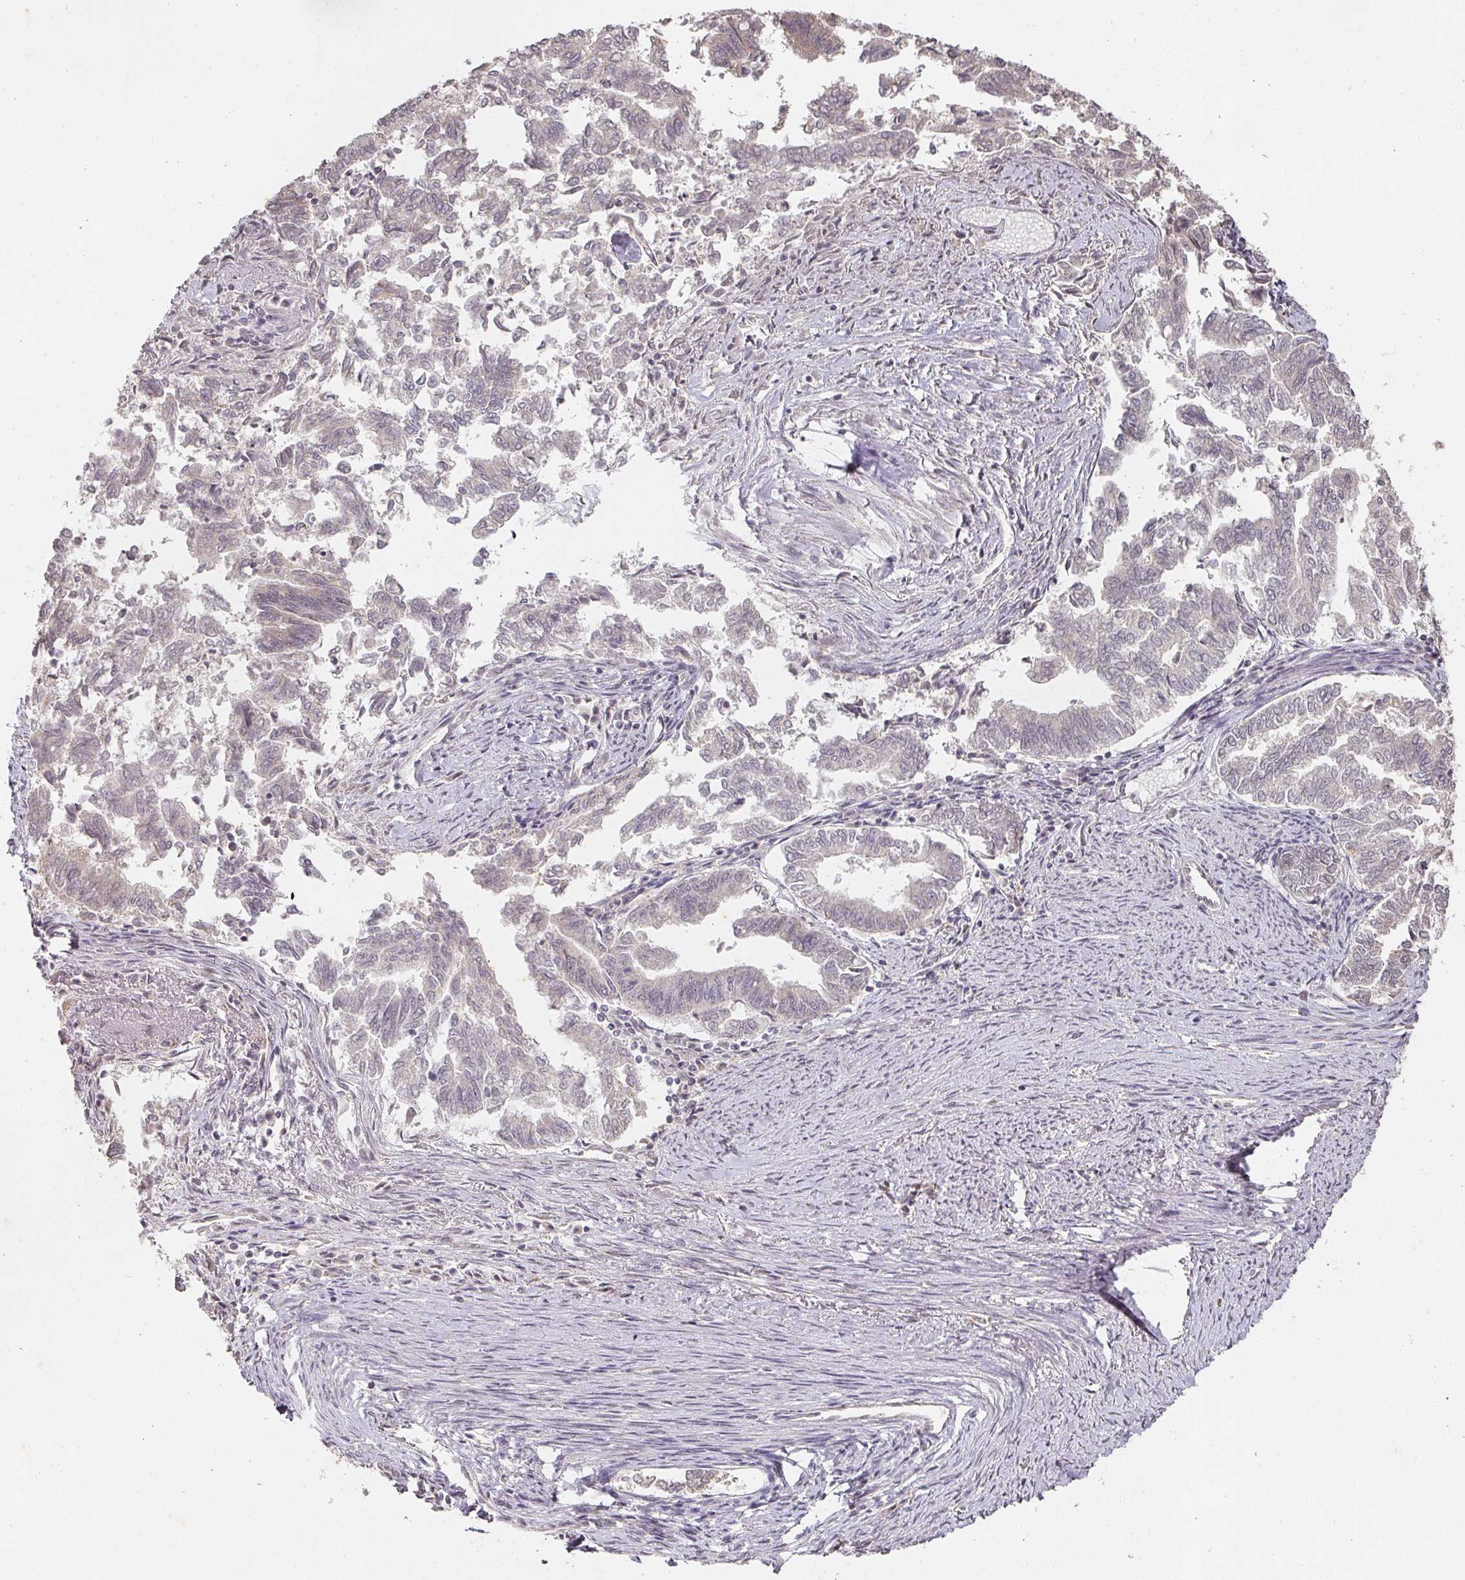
{"staining": {"intensity": "negative", "quantity": "none", "location": "none"}, "tissue": "endometrial cancer", "cell_type": "Tumor cells", "image_type": "cancer", "snomed": [{"axis": "morphology", "description": "Adenocarcinoma, NOS"}, {"axis": "topography", "description": "Endometrium"}], "caption": "This is an immunohistochemistry (IHC) photomicrograph of endometrial adenocarcinoma. There is no staining in tumor cells.", "gene": "CAPN5", "patient": {"sex": "female", "age": 79}}